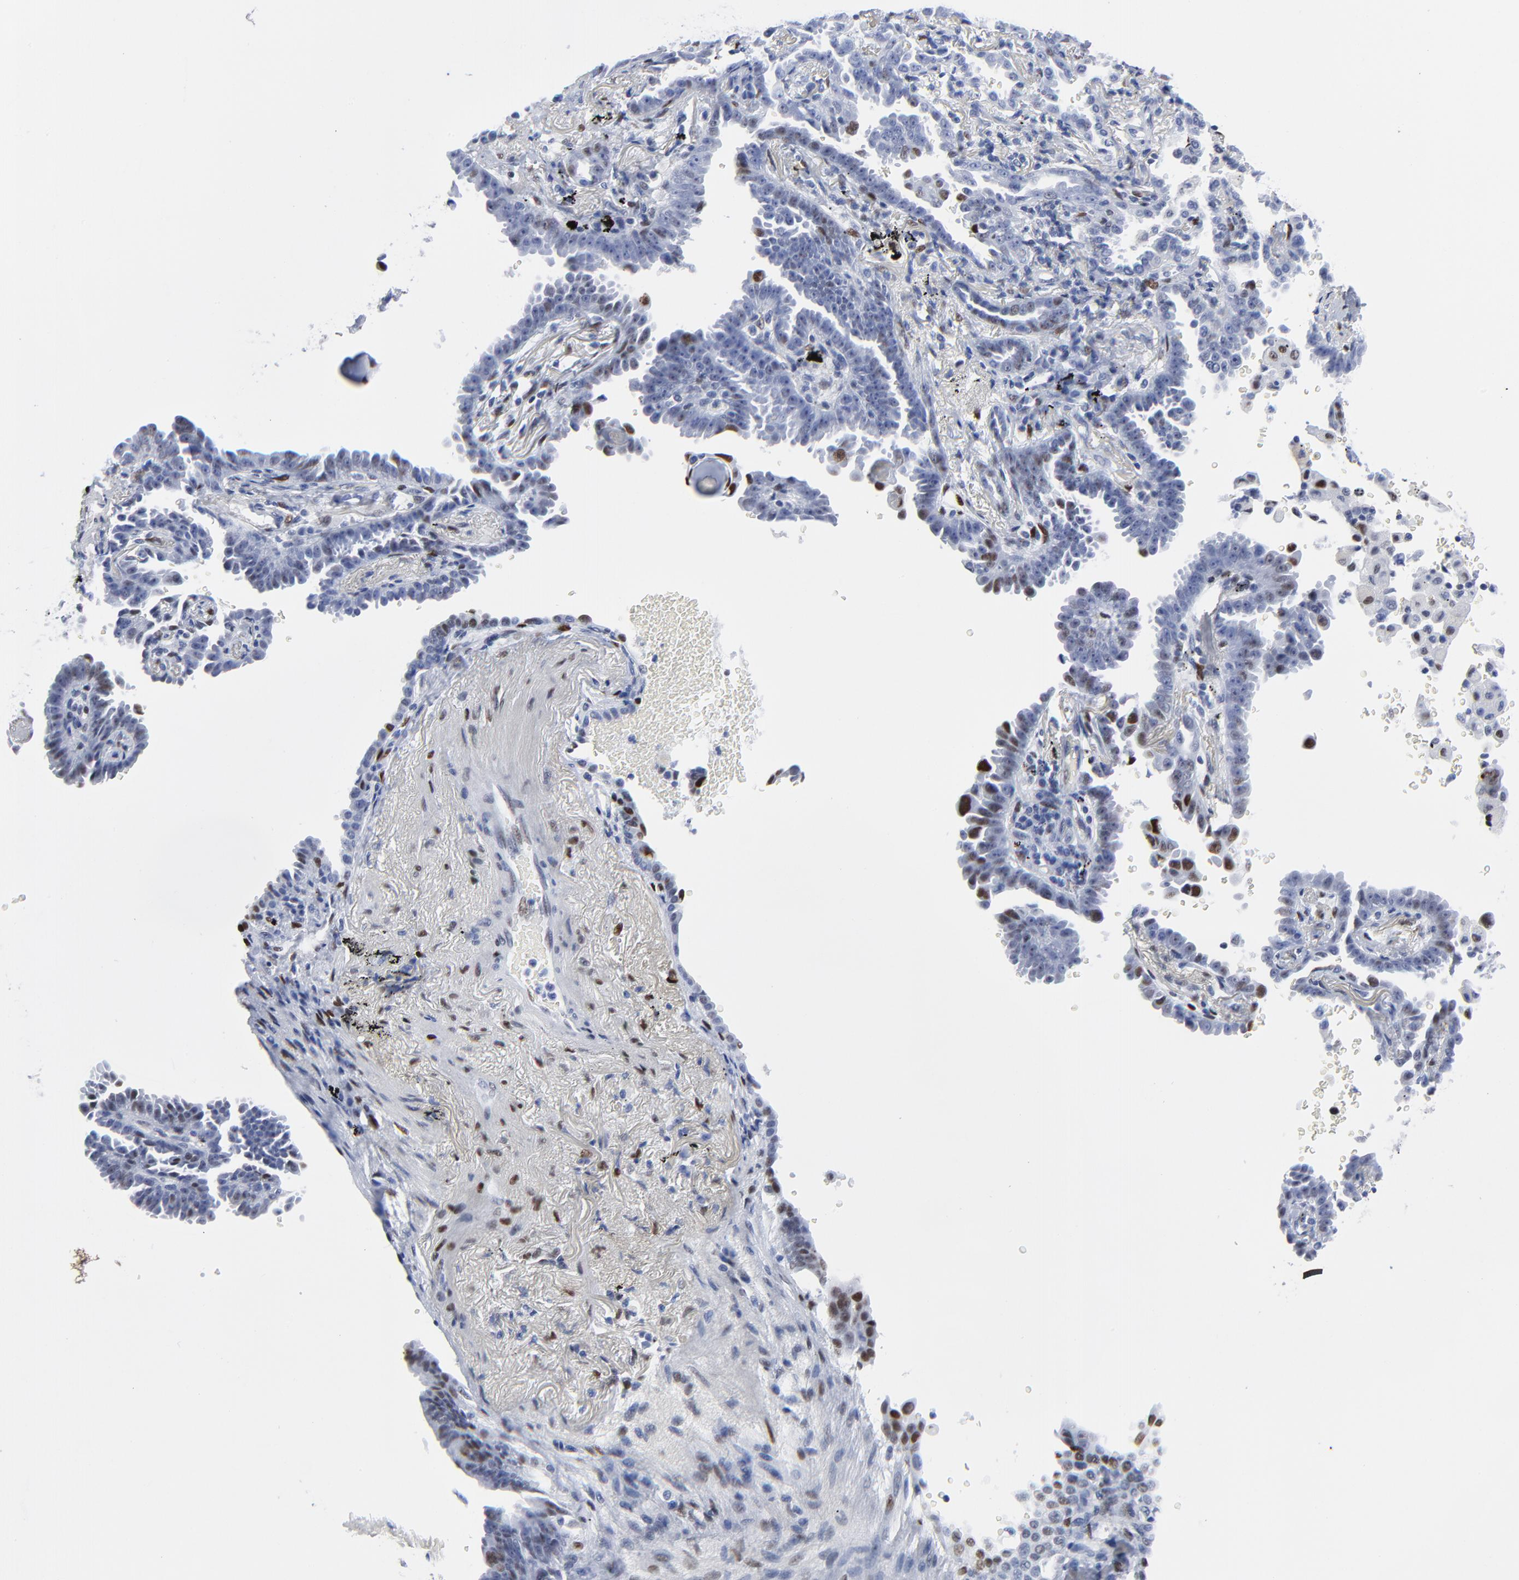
{"staining": {"intensity": "moderate", "quantity": "25%-75%", "location": "nuclear"}, "tissue": "lung cancer", "cell_type": "Tumor cells", "image_type": "cancer", "snomed": [{"axis": "morphology", "description": "Adenocarcinoma, NOS"}, {"axis": "topography", "description": "Lung"}], "caption": "High-magnification brightfield microscopy of lung cancer (adenocarcinoma) stained with DAB (3,3'-diaminobenzidine) (brown) and counterstained with hematoxylin (blue). tumor cells exhibit moderate nuclear positivity is identified in approximately25%-75% of cells.", "gene": "JUN", "patient": {"sex": "female", "age": 64}}